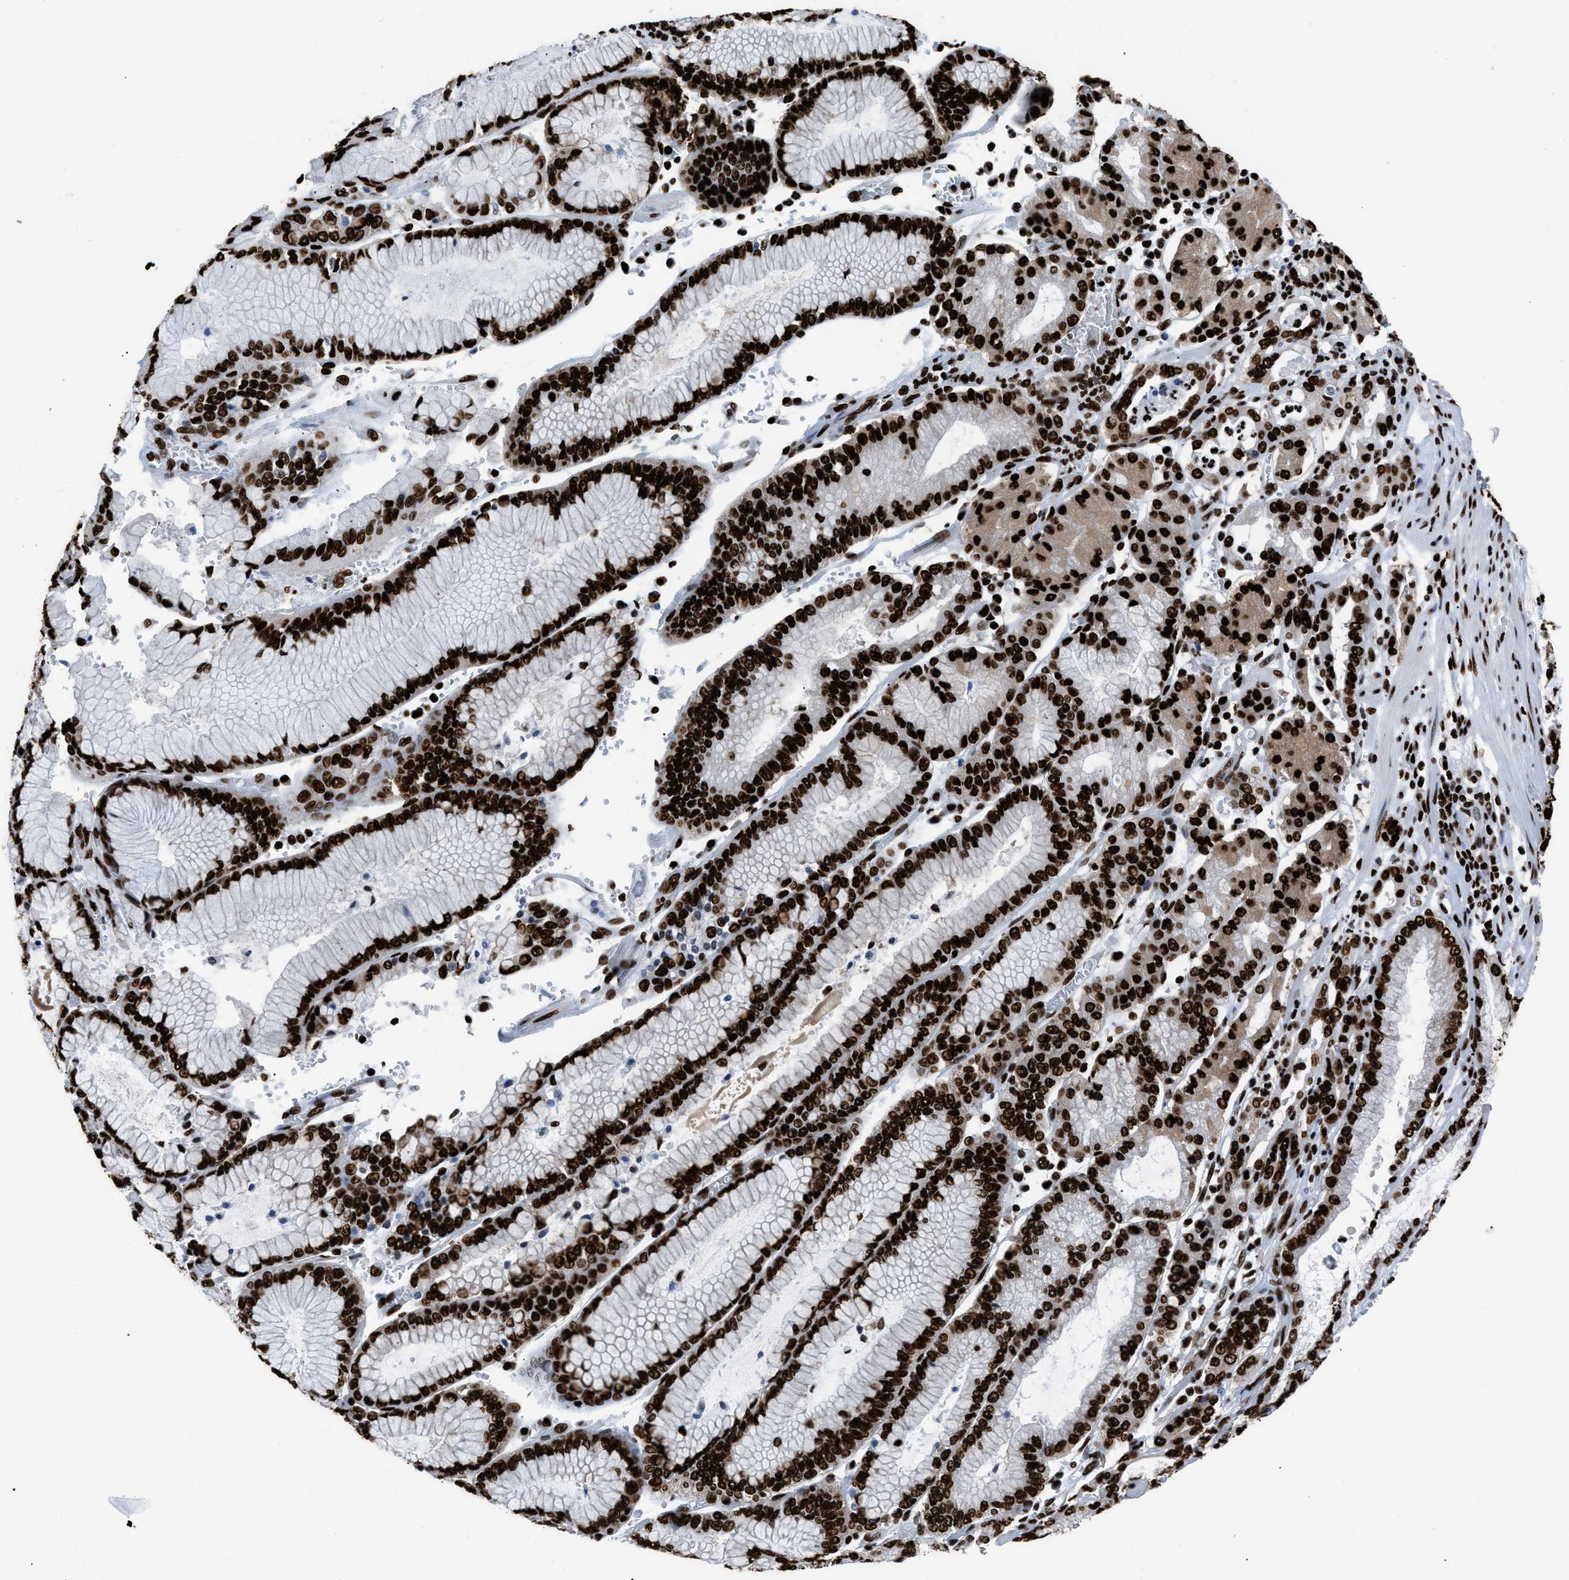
{"staining": {"intensity": "strong", "quantity": ">75%", "location": "nuclear"}, "tissue": "stomach cancer", "cell_type": "Tumor cells", "image_type": "cancer", "snomed": [{"axis": "morphology", "description": "Normal tissue, NOS"}, {"axis": "morphology", "description": "Adenocarcinoma, NOS"}, {"axis": "topography", "description": "Stomach, upper"}, {"axis": "topography", "description": "Stomach"}], "caption": "Immunohistochemical staining of human adenocarcinoma (stomach) exhibits high levels of strong nuclear protein positivity in approximately >75% of tumor cells. (DAB IHC with brightfield microscopy, high magnification).", "gene": "HNRNPM", "patient": {"sex": "male", "age": 76}}